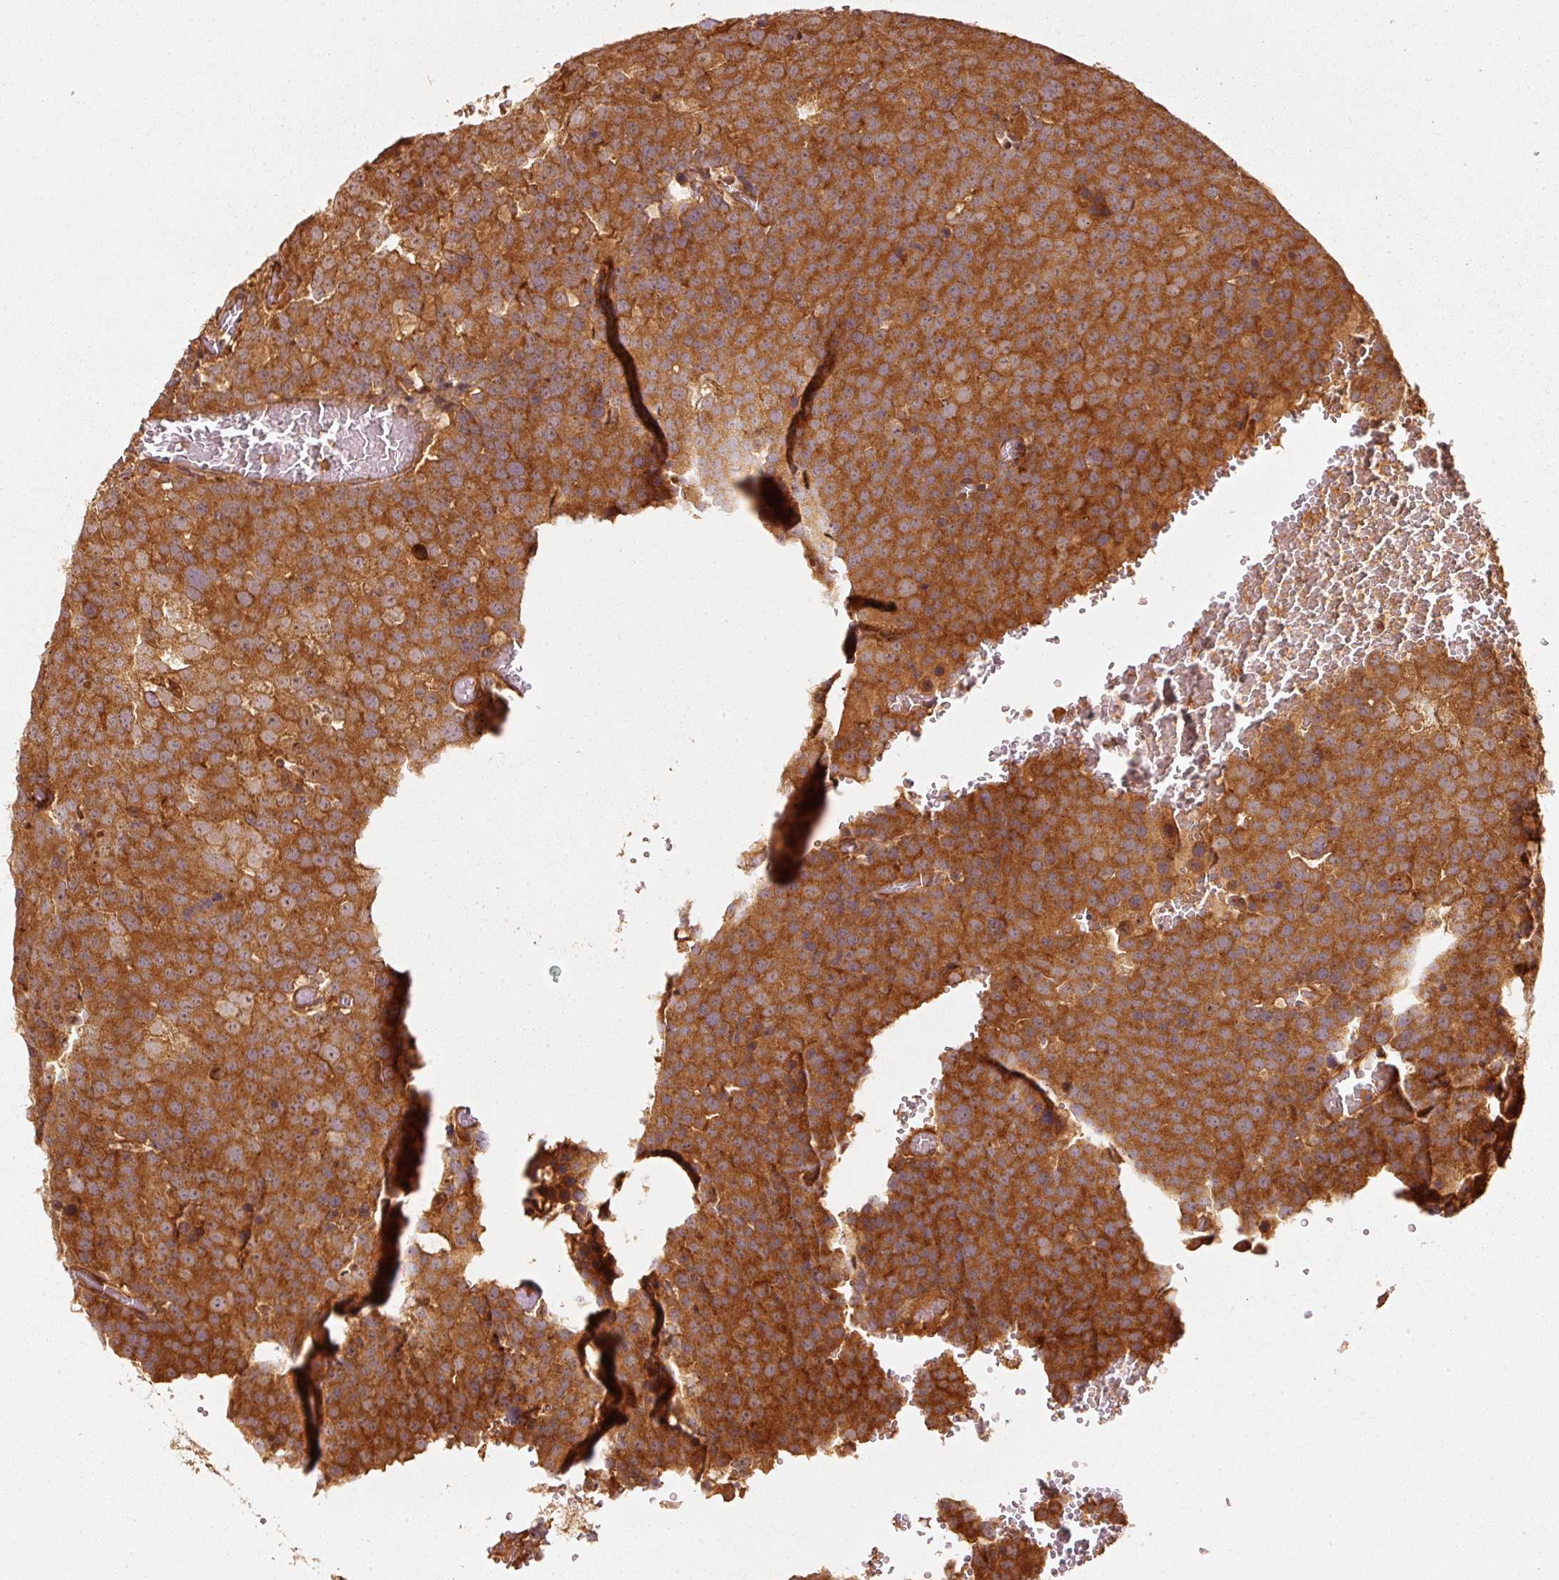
{"staining": {"intensity": "strong", "quantity": ">75%", "location": "cytoplasmic/membranous"}, "tissue": "testis cancer", "cell_type": "Tumor cells", "image_type": "cancer", "snomed": [{"axis": "morphology", "description": "Seminoma, NOS"}, {"axis": "topography", "description": "Testis"}], "caption": "DAB (3,3'-diaminobenzidine) immunohistochemical staining of human testis cancer displays strong cytoplasmic/membranous protein positivity in about >75% of tumor cells.", "gene": "STAU1", "patient": {"sex": "male", "age": 71}}